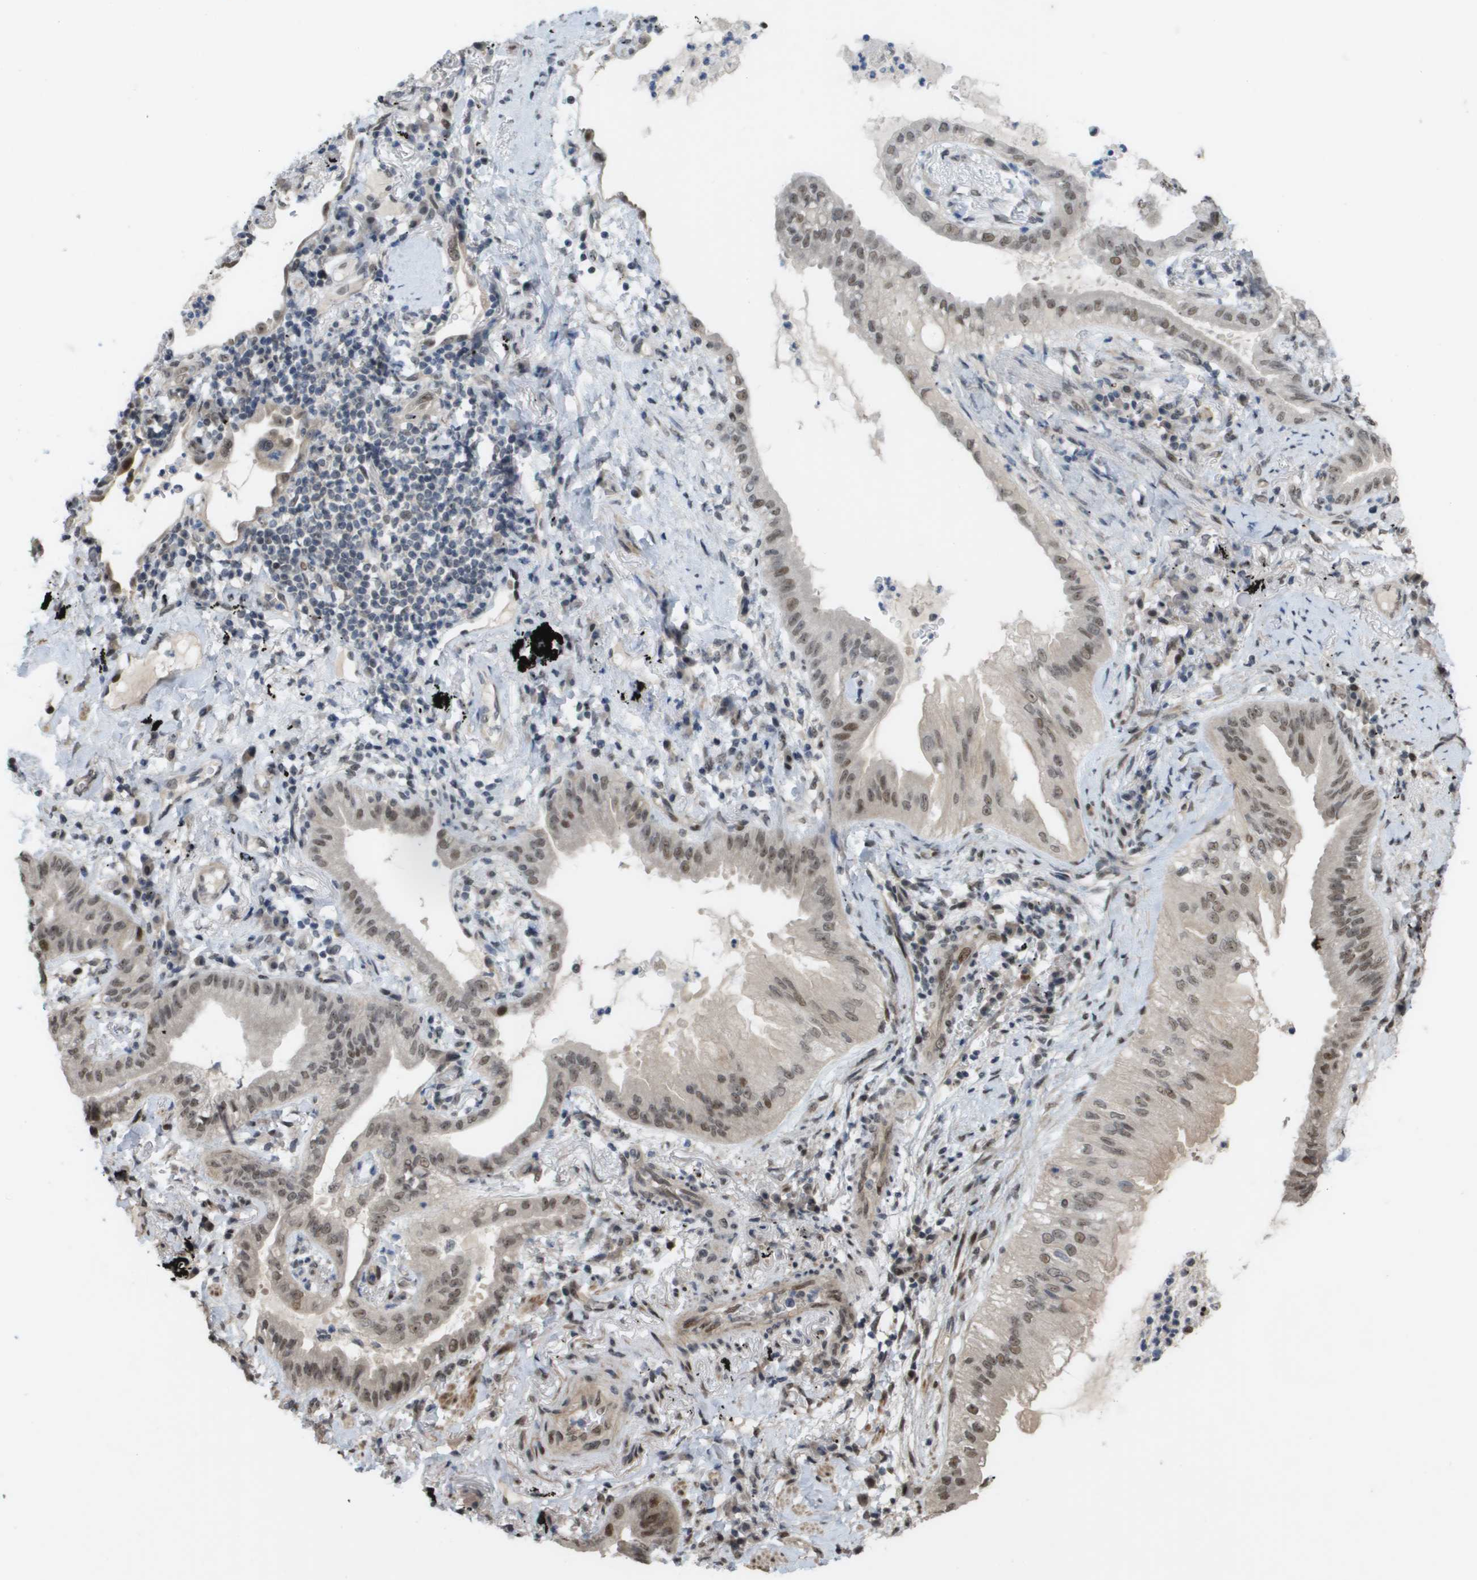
{"staining": {"intensity": "moderate", "quantity": ">75%", "location": "nuclear"}, "tissue": "lung cancer", "cell_type": "Tumor cells", "image_type": "cancer", "snomed": [{"axis": "morphology", "description": "Normal tissue, NOS"}, {"axis": "morphology", "description": "Adenocarcinoma, NOS"}, {"axis": "topography", "description": "Bronchus"}, {"axis": "topography", "description": "Lung"}], "caption": "Human adenocarcinoma (lung) stained with a brown dye shows moderate nuclear positive expression in about >75% of tumor cells.", "gene": "CDT1", "patient": {"sex": "female", "age": 70}}